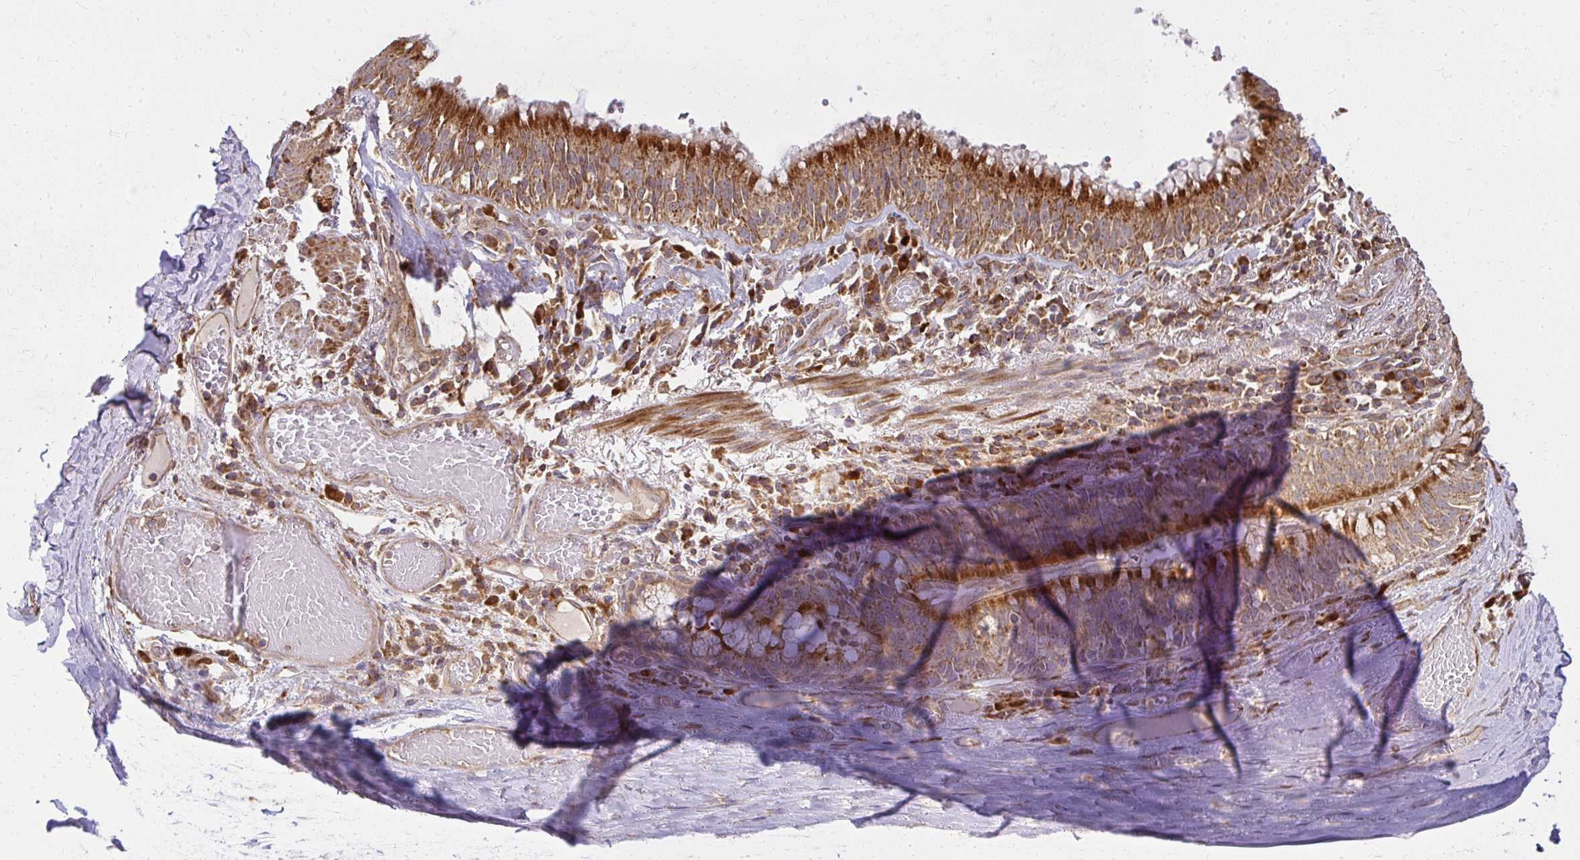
{"staining": {"intensity": "moderate", "quantity": ">75%", "location": "cytoplasmic/membranous"}, "tissue": "soft tissue", "cell_type": "Fibroblasts", "image_type": "normal", "snomed": [{"axis": "morphology", "description": "Normal tissue, NOS"}, {"axis": "topography", "description": "Cartilage tissue"}, {"axis": "topography", "description": "Bronchus"}], "caption": "A high-resolution photomicrograph shows immunohistochemistry (IHC) staining of benign soft tissue, which demonstrates moderate cytoplasmic/membranous expression in about >75% of fibroblasts. The protein is shown in brown color, while the nuclei are stained blue.", "gene": "GNS", "patient": {"sex": "male", "age": 56}}